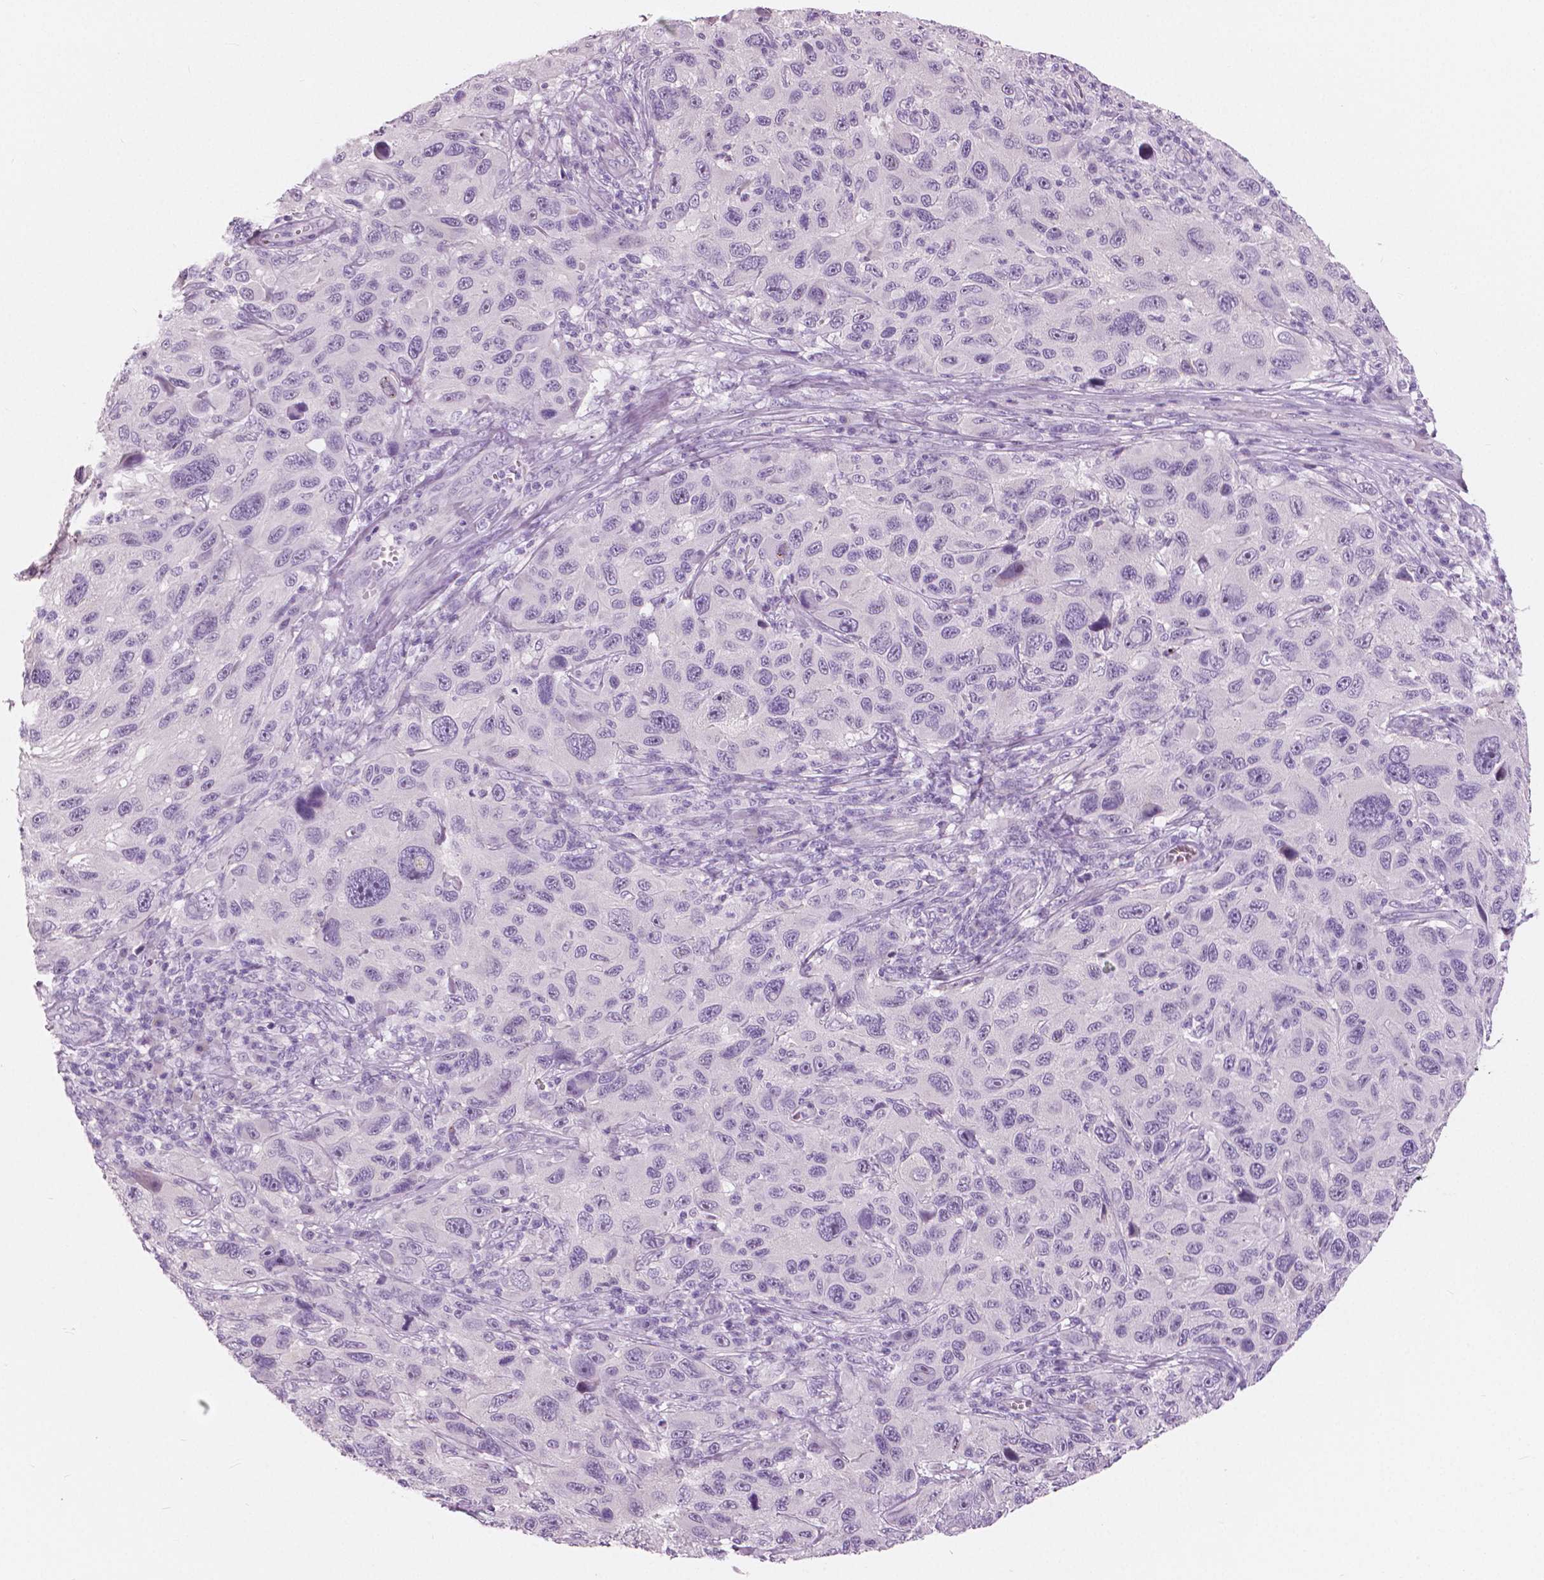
{"staining": {"intensity": "negative", "quantity": "none", "location": "none"}, "tissue": "melanoma", "cell_type": "Tumor cells", "image_type": "cancer", "snomed": [{"axis": "morphology", "description": "Malignant melanoma, NOS"}, {"axis": "topography", "description": "Skin"}], "caption": "The IHC micrograph has no significant staining in tumor cells of malignant melanoma tissue. Nuclei are stained in blue.", "gene": "A4GNT", "patient": {"sex": "male", "age": 53}}